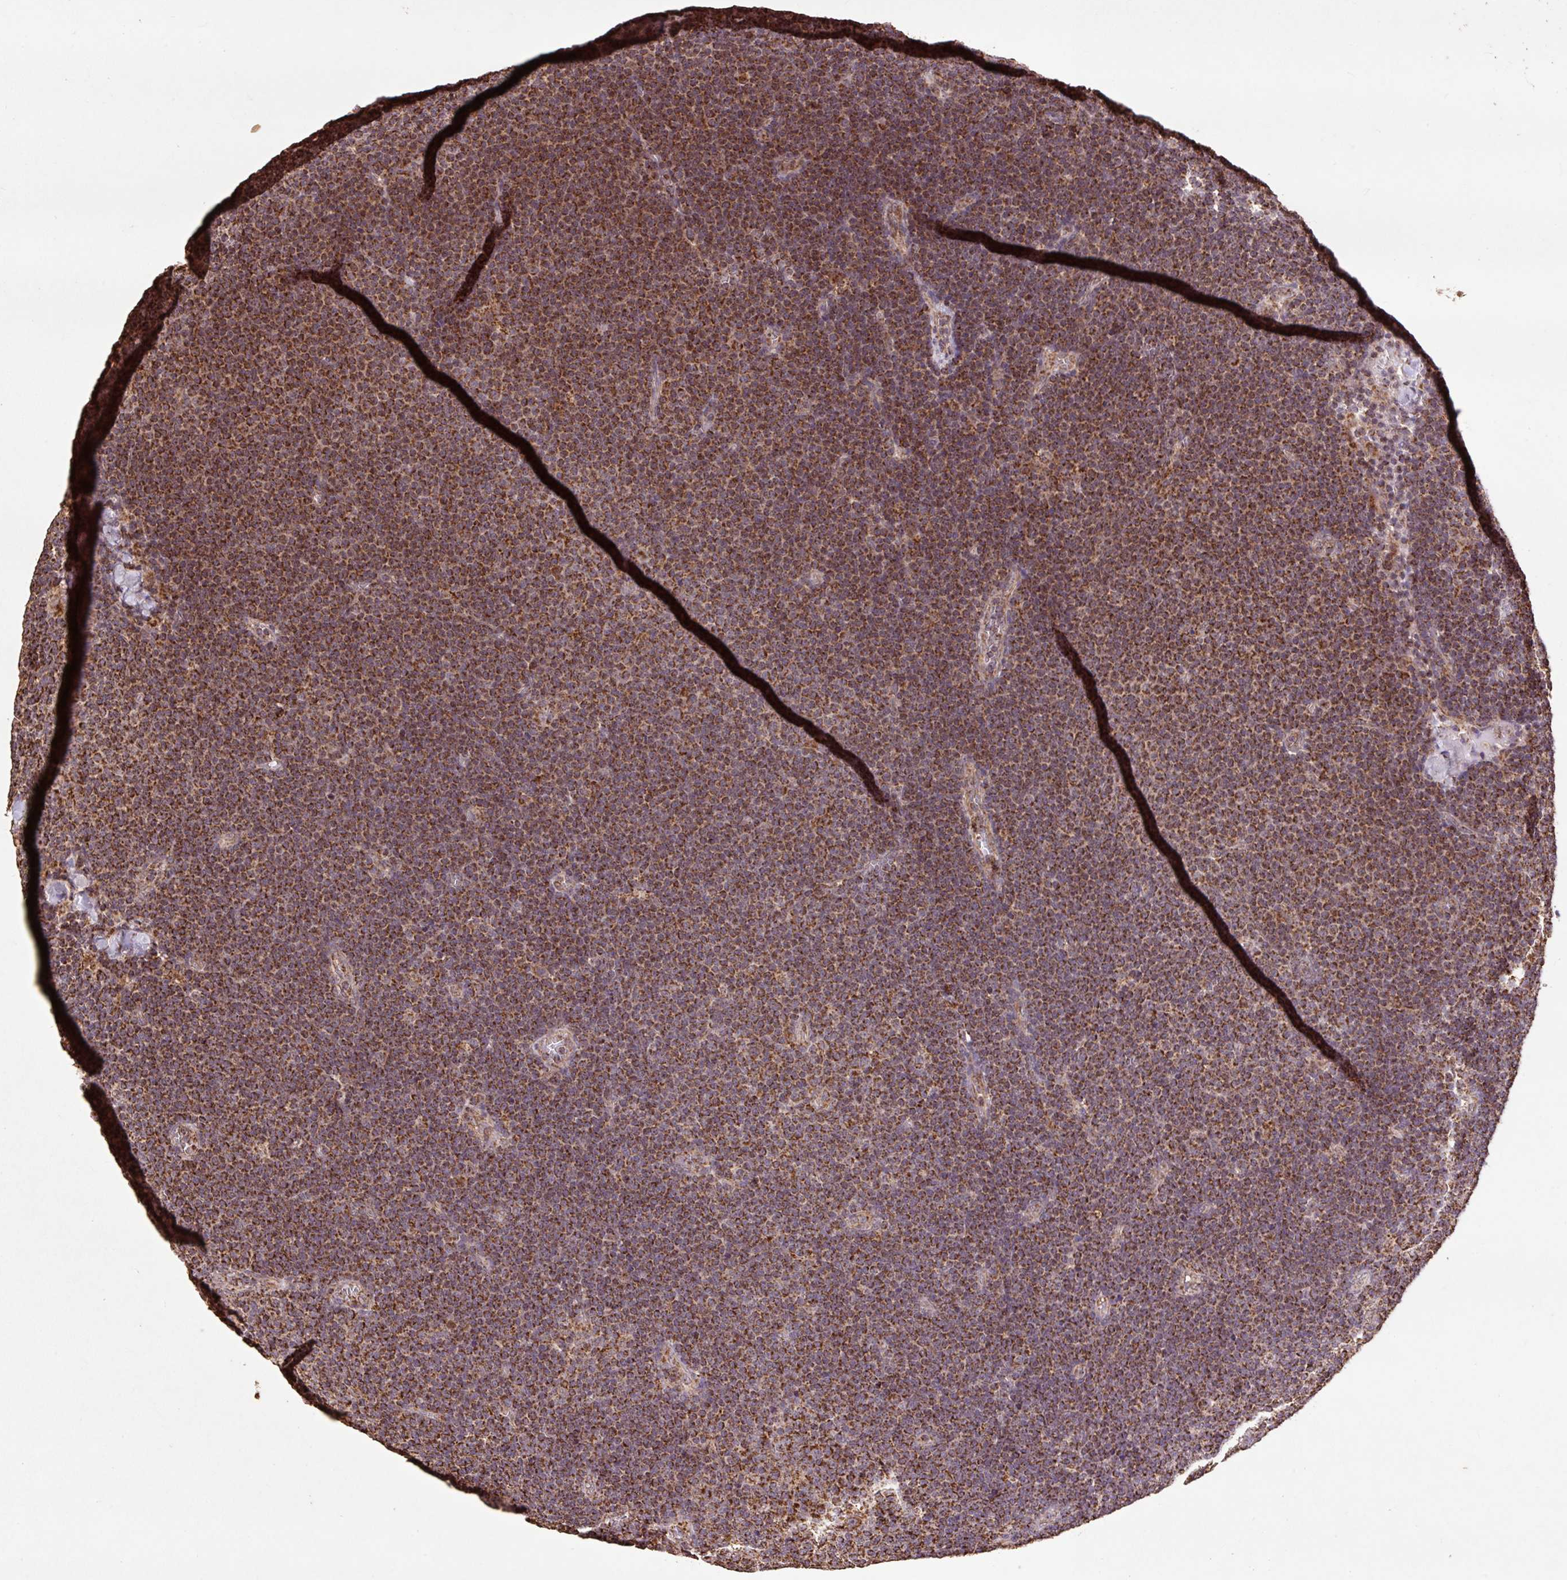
{"staining": {"intensity": "strong", "quantity": ">75%", "location": "cytoplasmic/membranous"}, "tissue": "lymphoma", "cell_type": "Tumor cells", "image_type": "cancer", "snomed": [{"axis": "morphology", "description": "Malignant lymphoma, non-Hodgkin's type, Low grade"}, {"axis": "topography", "description": "Lymph node"}], "caption": "This micrograph exhibits low-grade malignant lymphoma, non-Hodgkin's type stained with IHC to label a protein in brown. The cytoplasmic/membranous of tumor cells show strong positivity for the protein. Nuclei are counter-stained blue.", "gene": "ATP5F1A", "patient": {"sex": "male", "age": 48}}